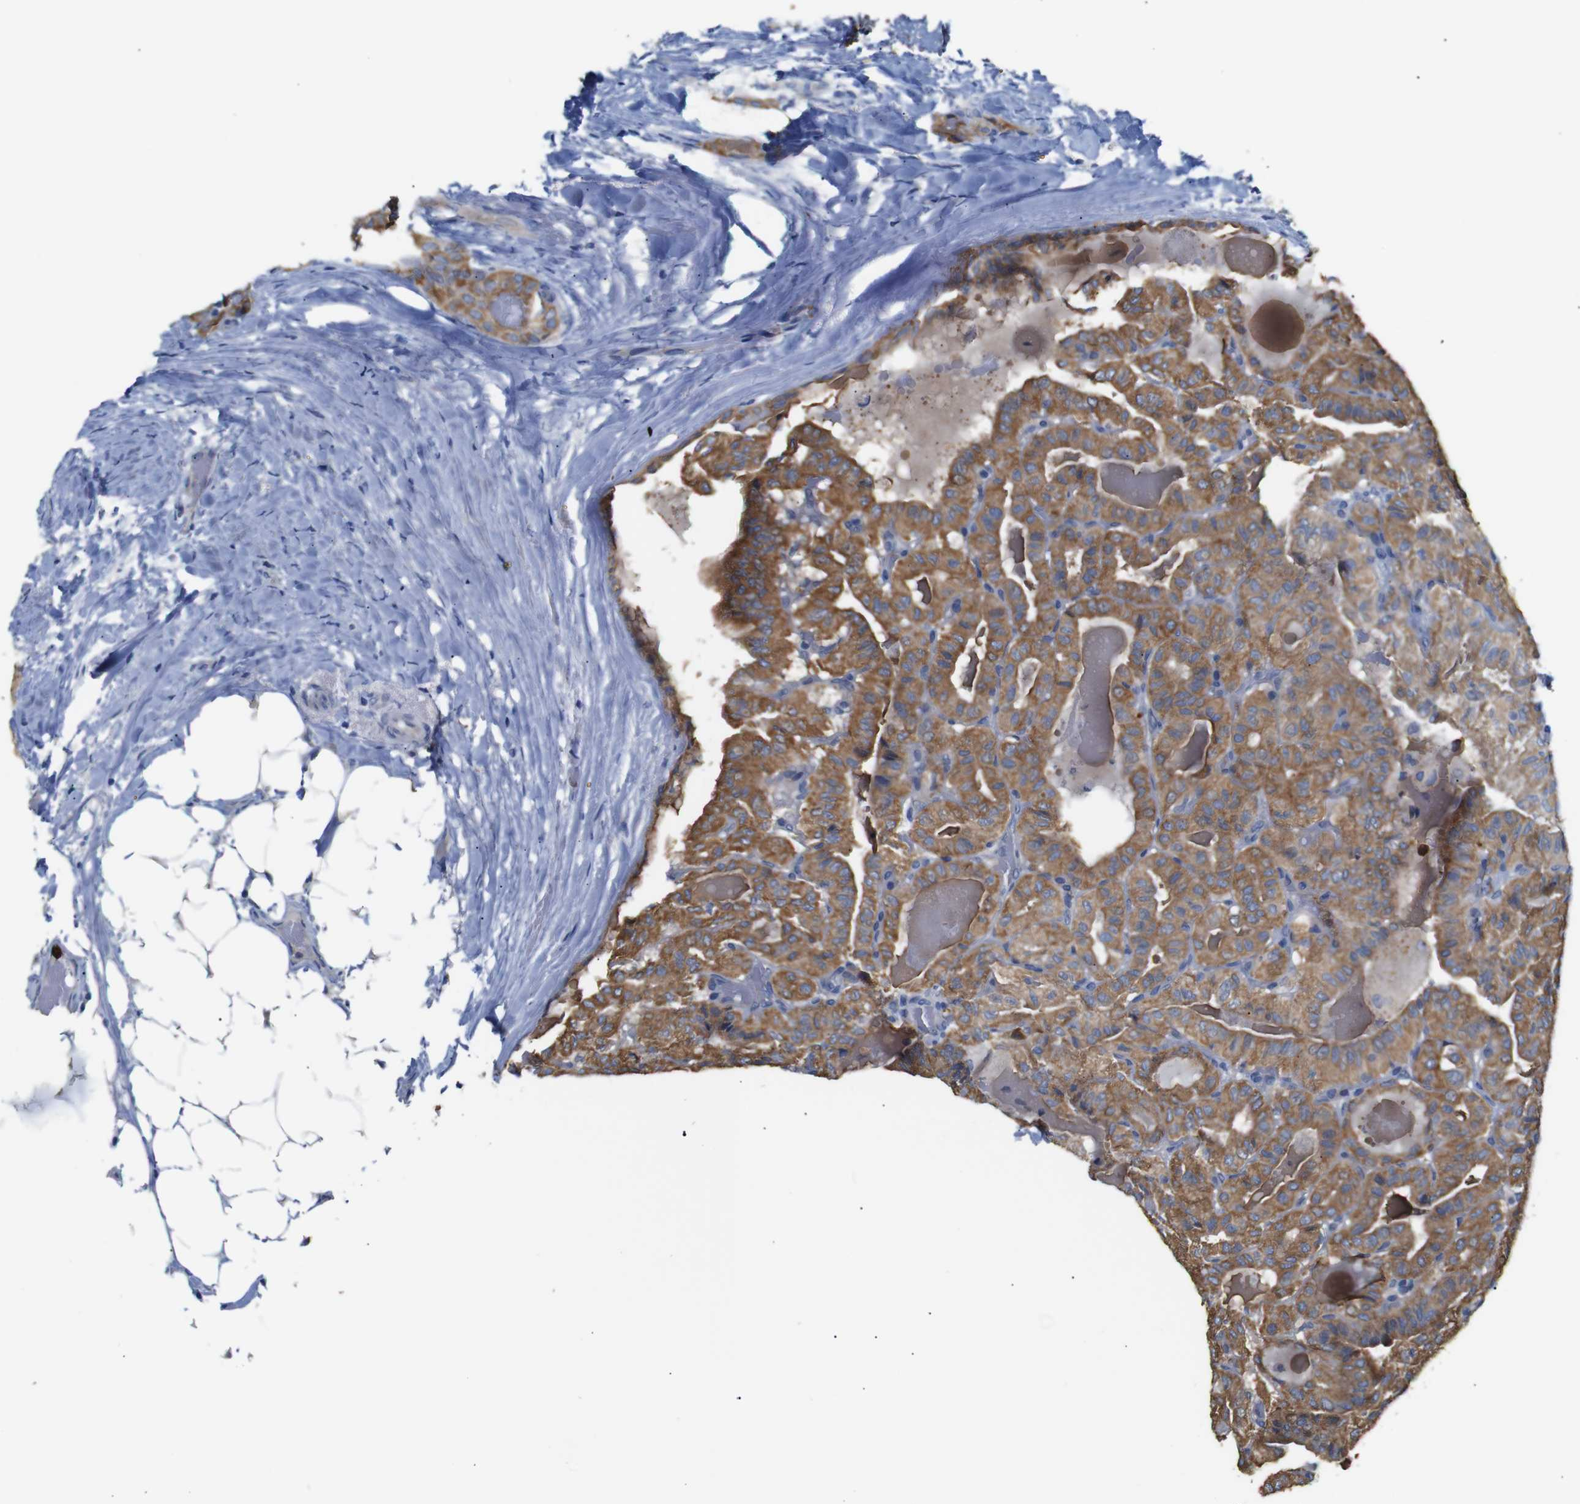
{"staining": {"intensity": "moderate", "quantity": ">75%", "location": "cytoplasmic/membranous"}, "tissue": "thyroid cancer", "cell_type": "Tumor cells", "image_type": "cancer", "snomed": [{"axis": "morphology", "description": "Papillary adenocarcinoma, NOS"}, {"axis": "topography", "description": "Thyroid gland"}], "caption": "IHC image of neoplastic tissue: human thyroid papillary adenocarcinoma stained using immunohistochemistry reveals medium levels of moderate protein expression localized specifically in the cytoplasmic/membranous of tumor cells, appearing as a cytoplasmic/membranous brown color.", "gene": "ALOX15", "patient": {"sex": "male", "age": 77}}